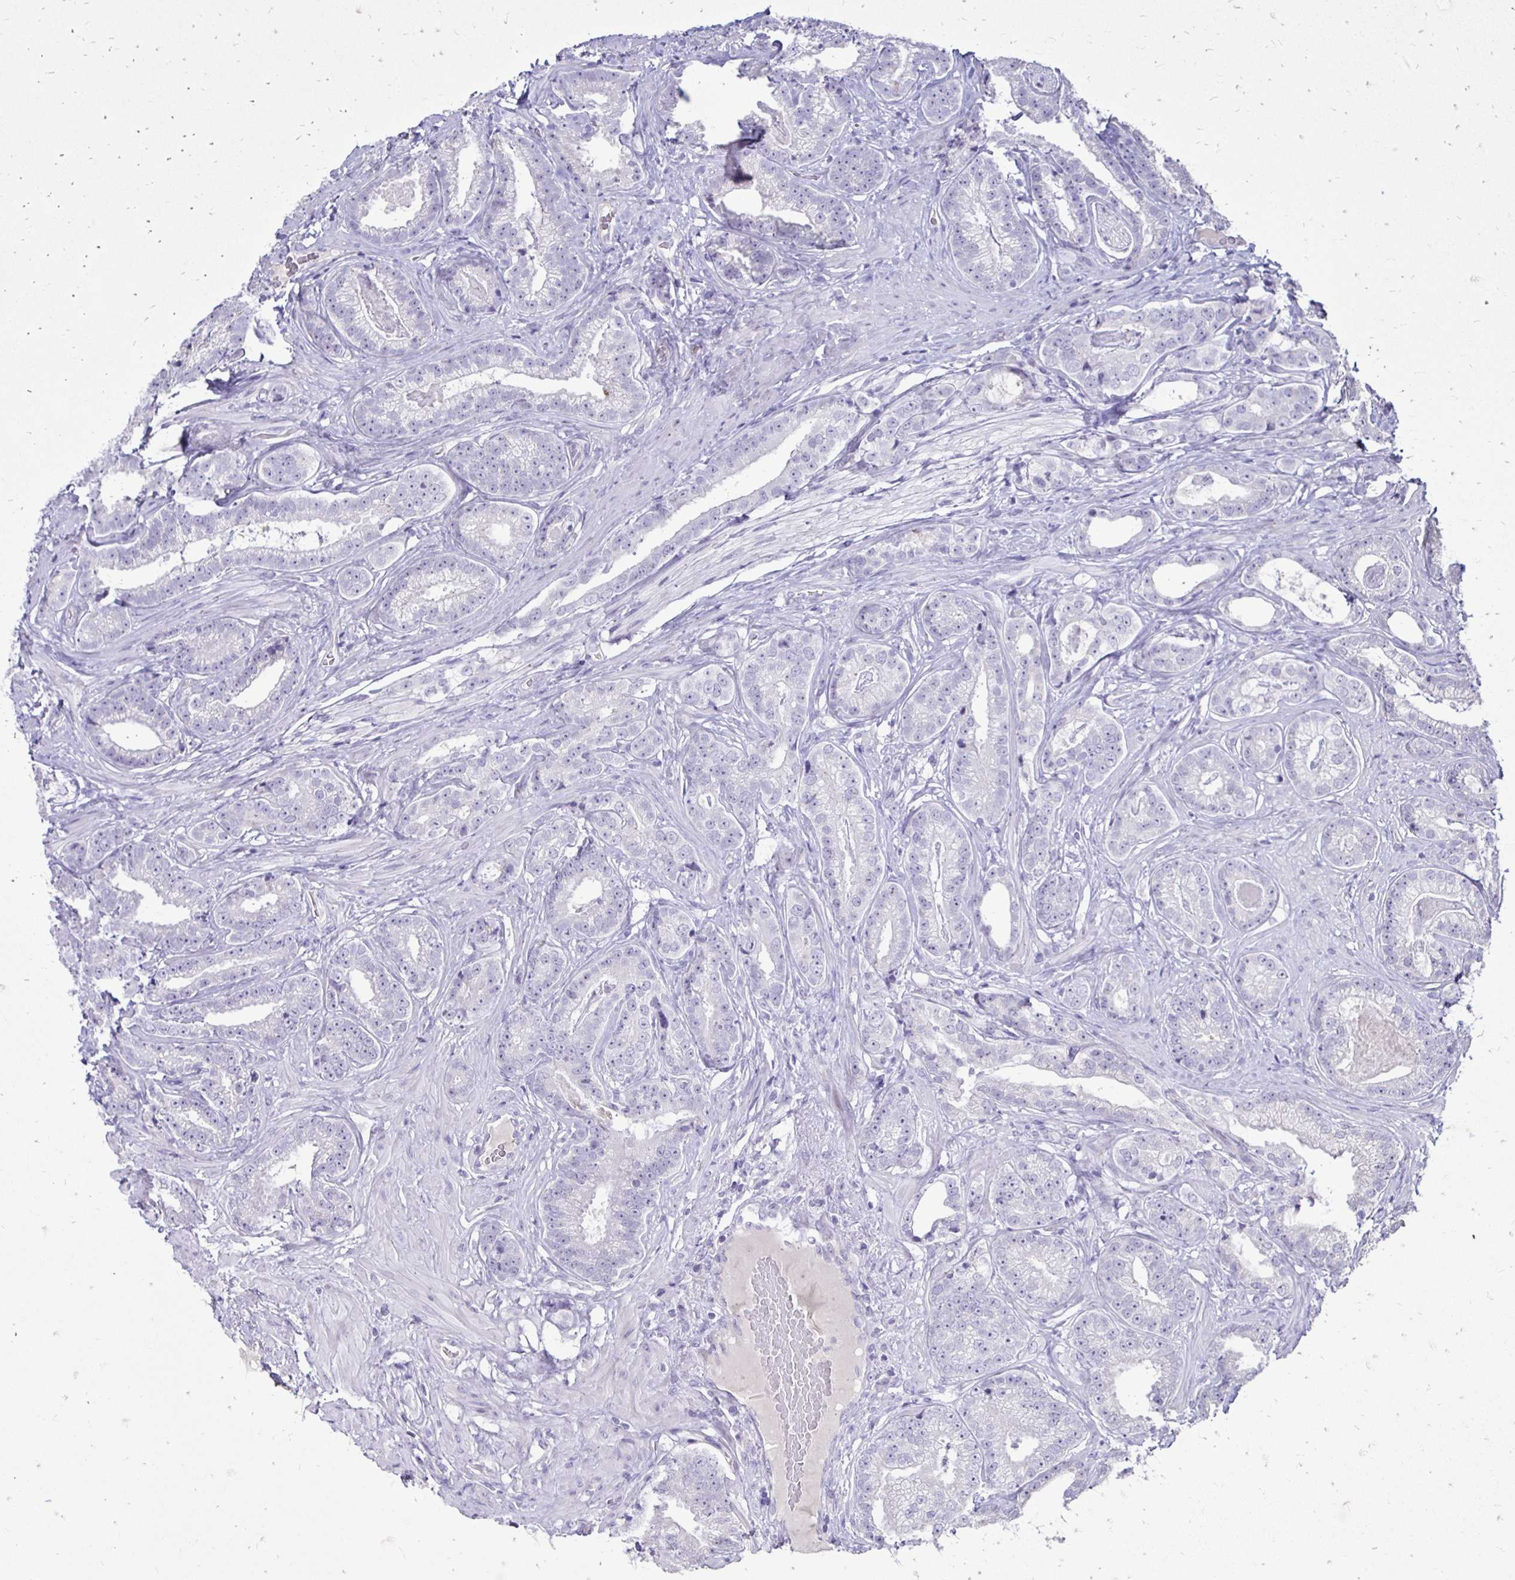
{"staining": {"intensity": "negative", "quantity": "none", "location": "none"}, "tissue": "prostate cancer", "cell_type": "Tumor cells", "image_type": "cancer", "snomed": [{"axis": "morphology", "description": "Adenocarcinoma, Low grade"}, {"axis": "topography", "description": "Prostate"}], "caption": "Immunohistochemistry (IHC) micrograph of neoplastic tissue: human prostate cancer stained with DAB exhibits no significant protein positivity in tumor cells. The staining is performed using DAB brown chromogen with nuclei counter-stained in using hematoxylin.", "gene": "GAS2", "patient": {"sex": "male", "age": 61}}